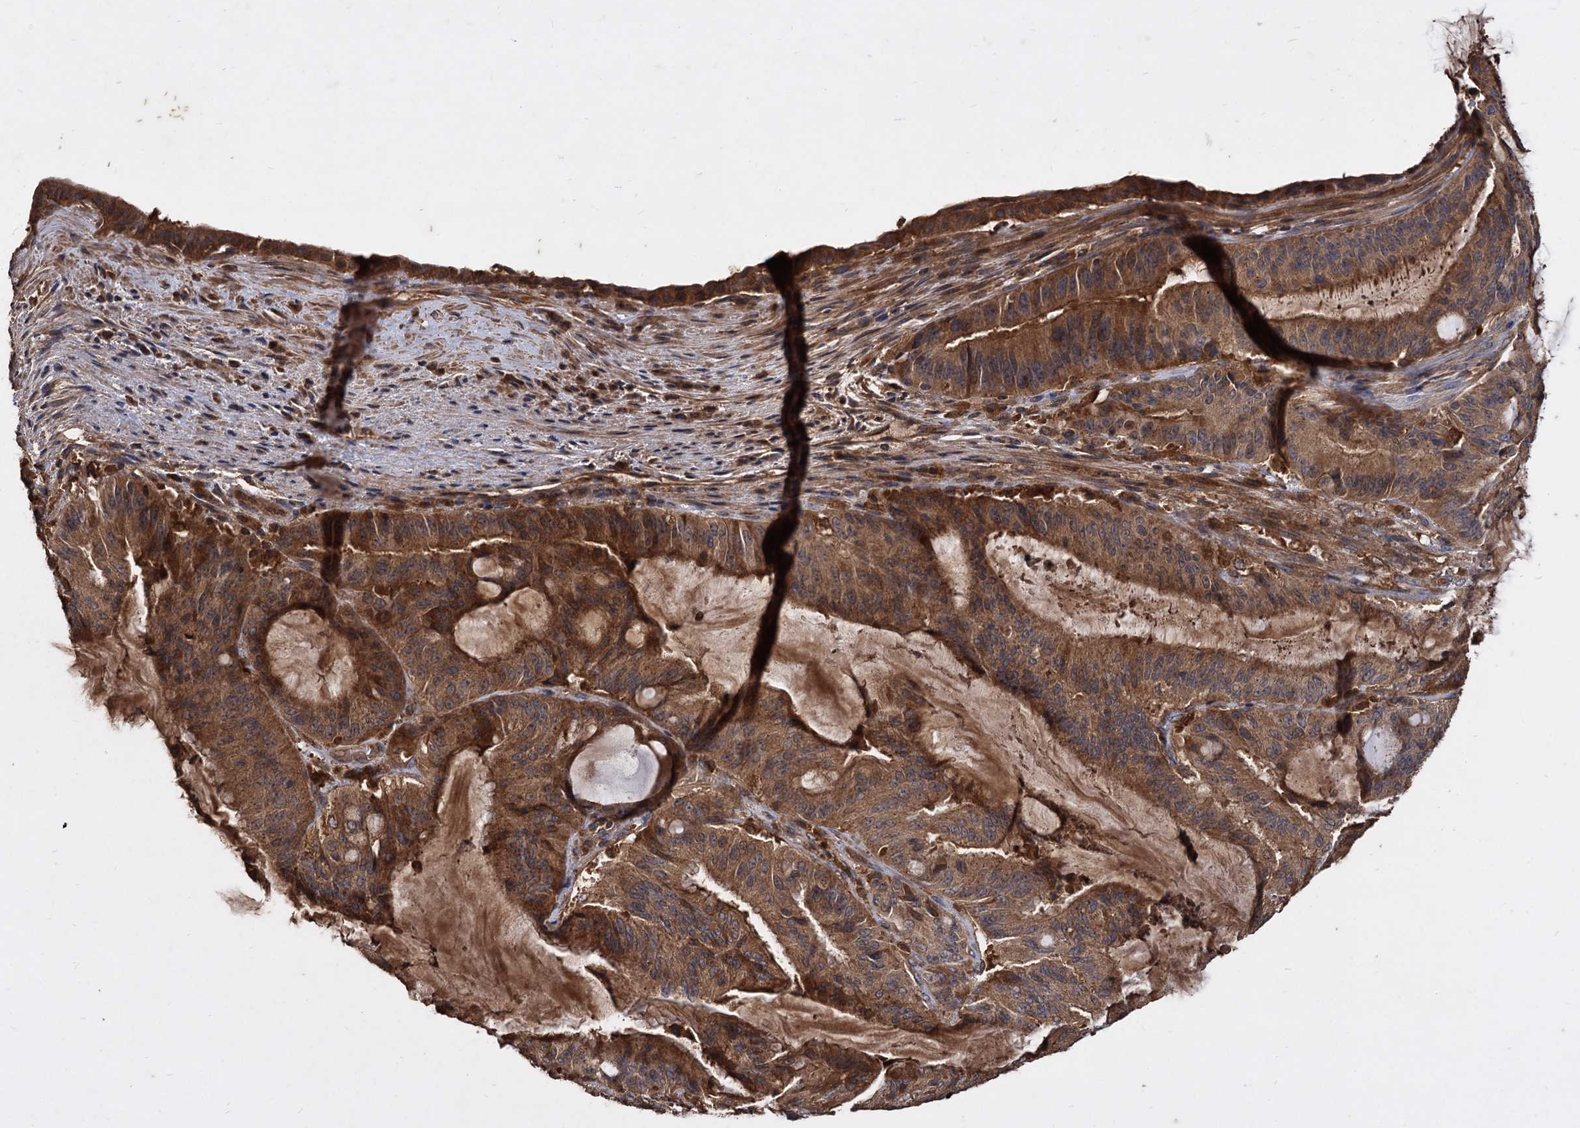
{"staining": {"intensity": "strong", "quantity": ">75%", "location": "cytoplasmic/membranous"}, "tissue": "liver cancer", "cell_type": "Tumor cells", "image_type": "cancer", "snomed": [{"axis": "morphology", "description": "Normal tissue, NOS"}, {"axis": "morphology", "description": "Cholangiocarcinoma"}, {"axis": "topography", "description": "Liver"}, {"axis": "topography", "description": "Peripheral nerve tissue"}], "caption": "The immunohistochemical stain labels strong cytoplasmic/membranous positivity in tumor cells of liver cancer (cholangiocarcinoma) tissue. The staining is performed using DAB (3,3'-diaminobenzidine) brown chromogen to label protein expression. The nuclei are counter-stained blue using hematoxylin.", "gene": "GCLC", "patient": {"sex": "female", "age": 73}}